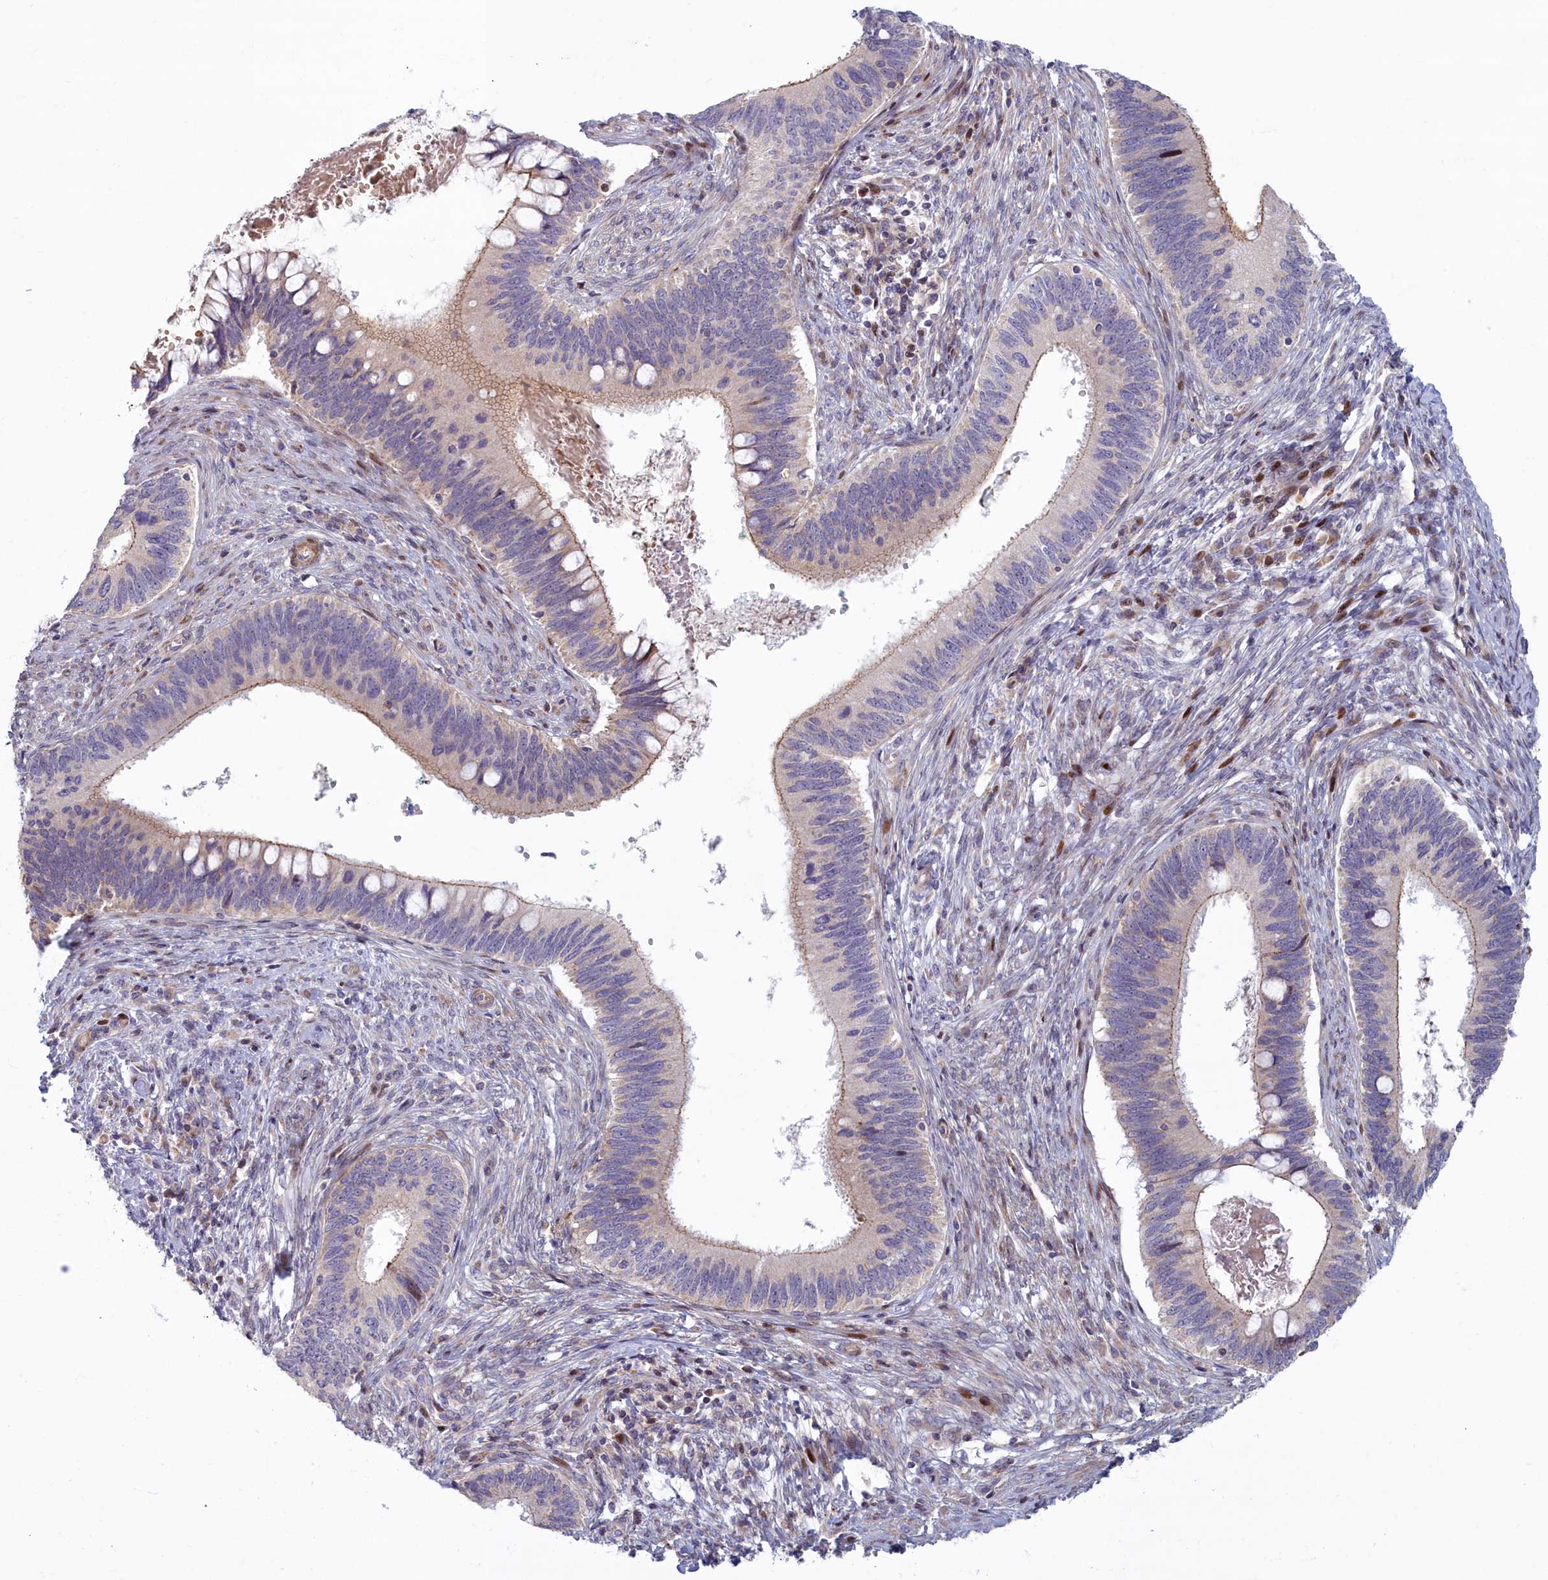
{"staining": {"intensity": "weak", "quantity": "25%-75%", "location": "cytoplasmic/membranous"}, "tissue": "cervical cancer", "cell_type": "Tumor cells", "image_type": "cancer", "snomed": [{"axis": "morphology", "description": "Adenocarcinoma, NOS"}, {"axis": "topography", "description": "Cervix"}], "caption": "IHC of human adenocarcinoma (cervical) demonstrates low levels of weak cytoplasmic/membranous staining in approximately 25%-75% of tumor cells. (IHC, brightfield microscopy, high magnification).", "gene": "C15orf40", "patient": {"sex": "female", "age": 42}}